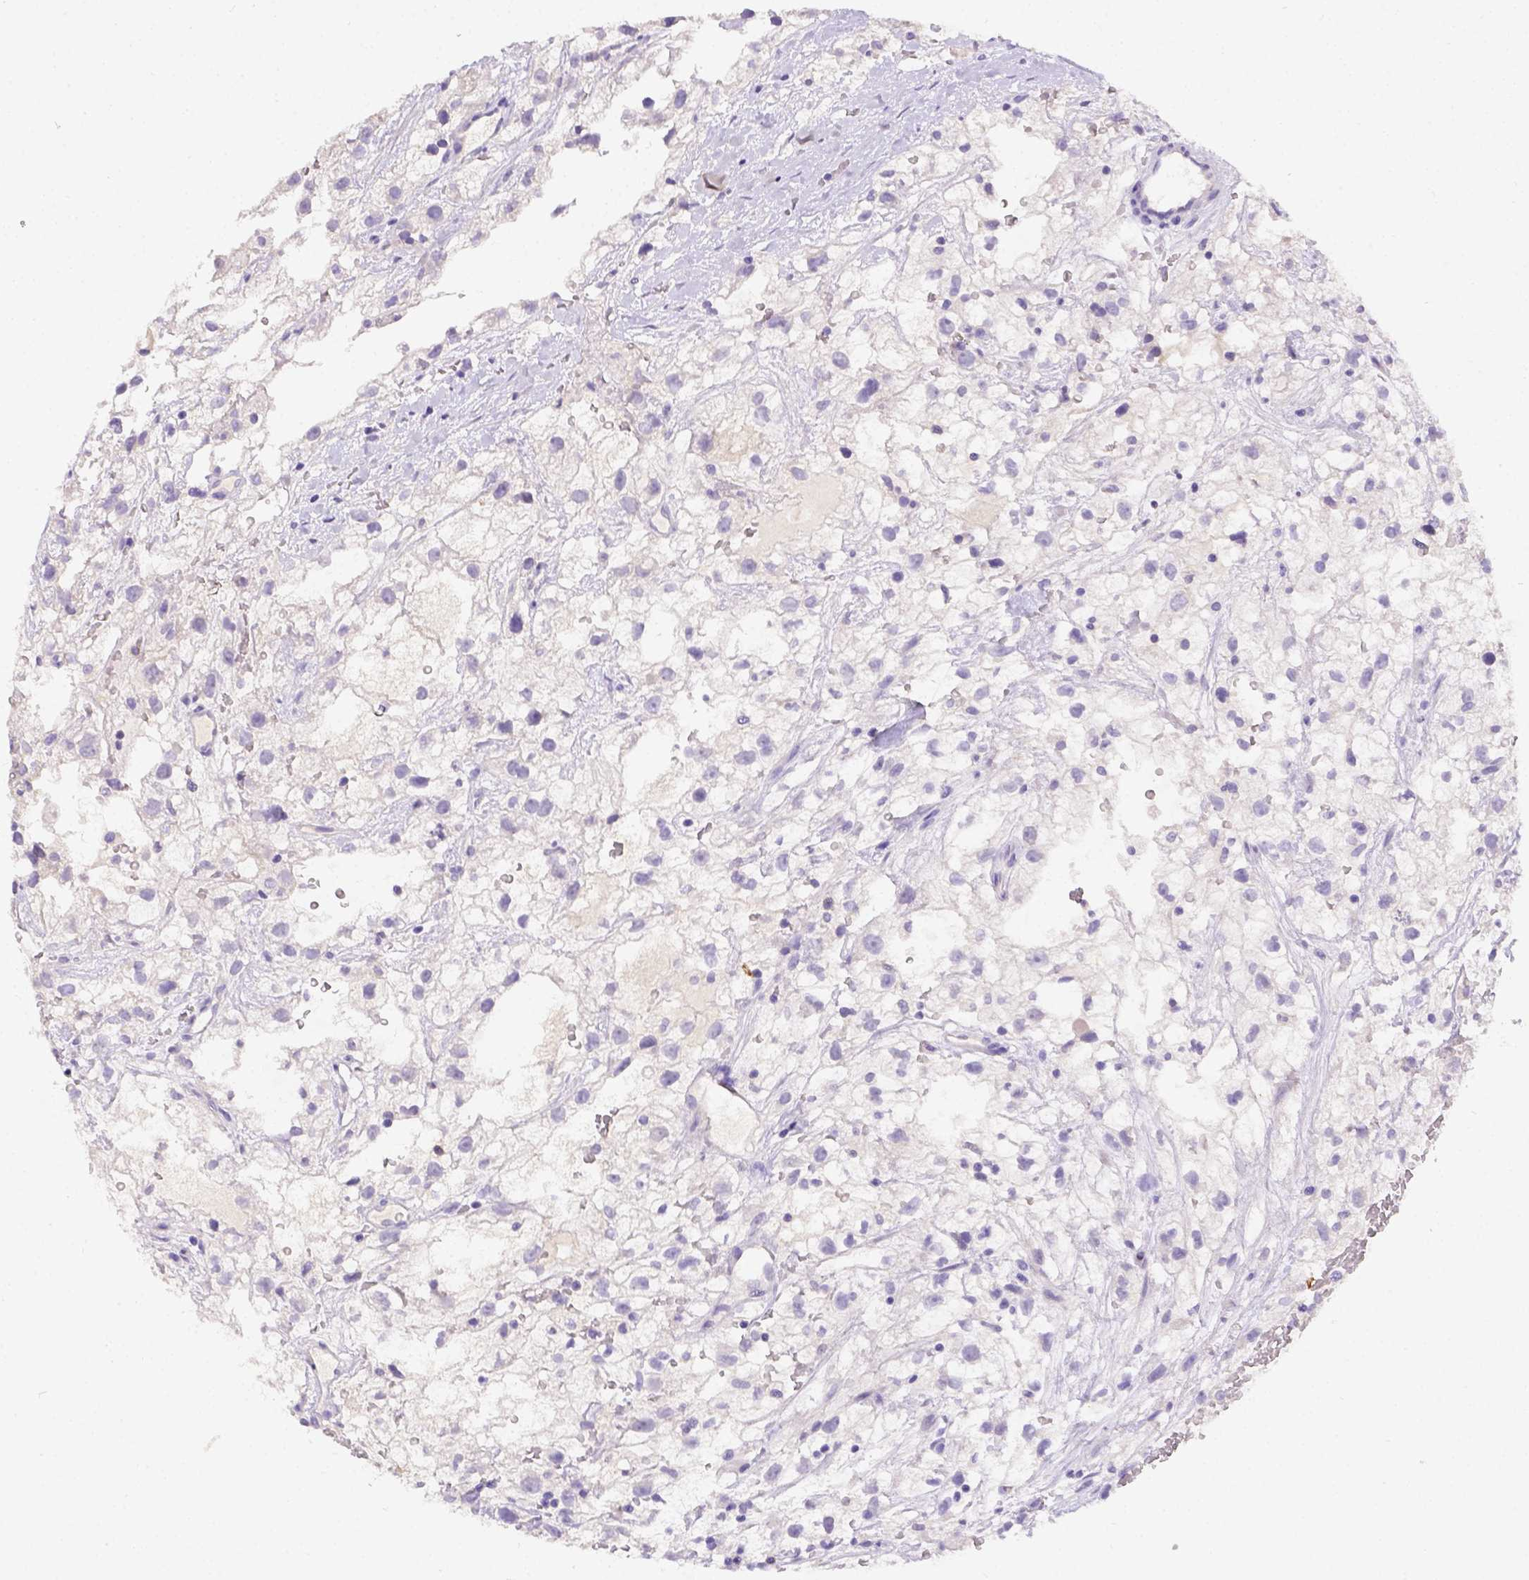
{"staining": {"intensity": "negative", "quantity": "none", "location": "none"}, "tissue": "renal cancer", "cell_type": "Tumor cells", "image_type": "cancer", "snomed": [{"axis": "morphology", "description": "Adenocarcinoma, NOS"}, {"axis": "topography", "description": "Kidney"}], "caption": "High magnification brightfield microscopy of renal adenocarcinoma stained with DAB (3,3'-diaminobenzidine) (brown) and counterstained with hematoxylin (blue): tumor cells show no significant staining. (DAB (3,3'-diaminobenzidine) immunohistochemistry (IHC) with hematoxylin counter stain).", "gene": "B3GAT1", "patient": {"sex": "male", "age": 59}}